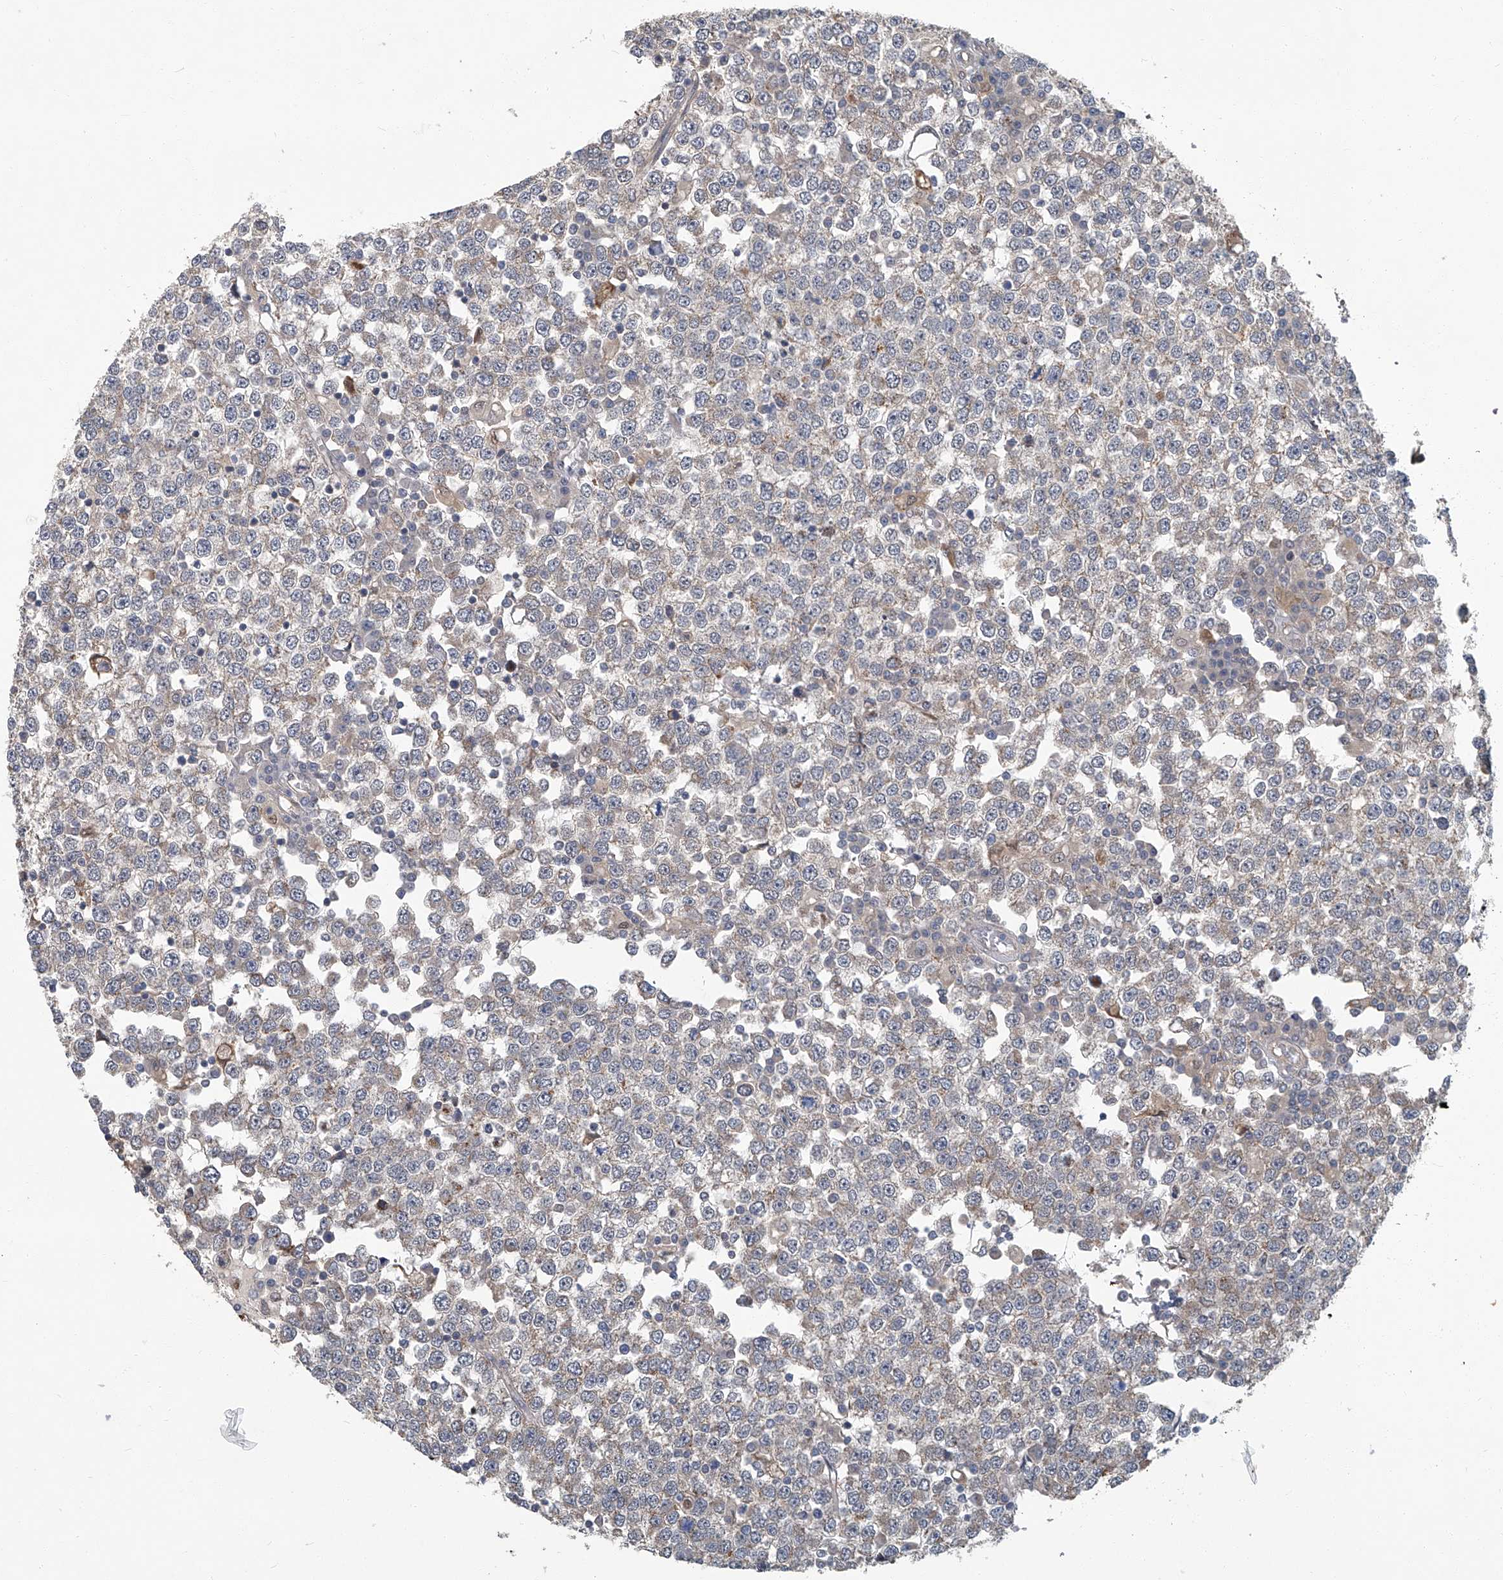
{"staining": {"intensity": "weak", "quantity": "<25%", "location": "cytoplasmic/membranous"}, "tissue": "testis cancer", "cell_type": "Tumor cells", "image_type": "cancer", "snomed": [{"axis": "morphology", "description": "Seminoma, NOS"}, {"axis": "topography", "description": "Testis"}], "caption": "High power microscopy image of an immunohistochemistry photomicrograph of testis cancer, revealing no significant positivity in tumor cells.", "gene": "AKNAD1", "patient": {"sex": "male", "age": 65}}